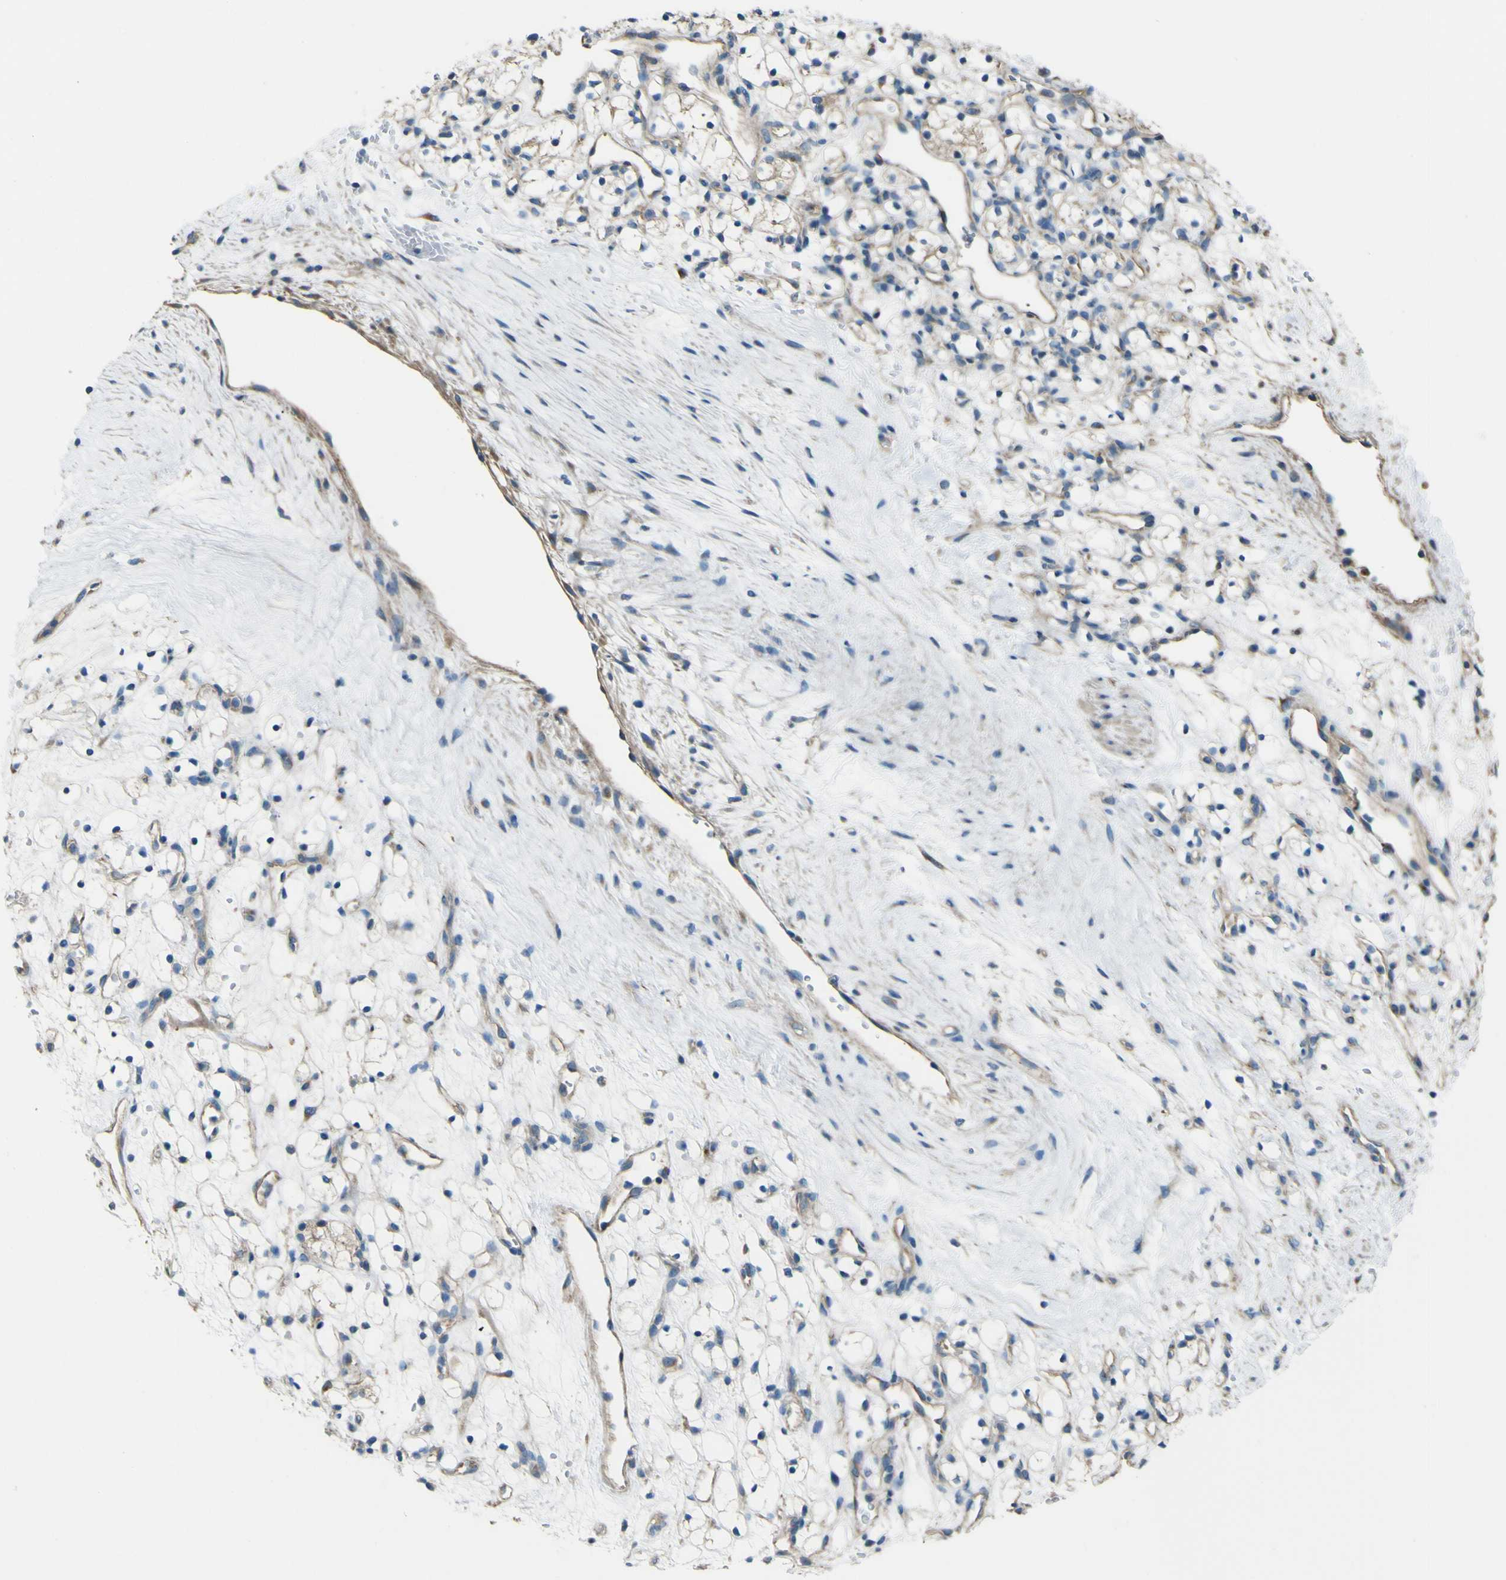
{"staining": {"intensity": "negative", "quantity": "none", "location": "none"}, "tissue": "renal cancer", "cell_type": "Tumor cells", "image_type": "cancer", "snomed": [{"axis": "morphology", "description": "Adenocarcinoma, NOS"}, {"axis": "topography", "description": "Kidney"}], "caption": "This histopathology image is of renal adenocarcinoma stained with immunohistochemistry to label a protein in brown with the nuclei are counter-stained blue. There is no staining in tumor cells. The staining is performed using DAB brown chromogen with nuclei counter-stained in using hematoxylin.", "gene": "NAALADL2", "patient": {"sex": "female", "age": 60}}